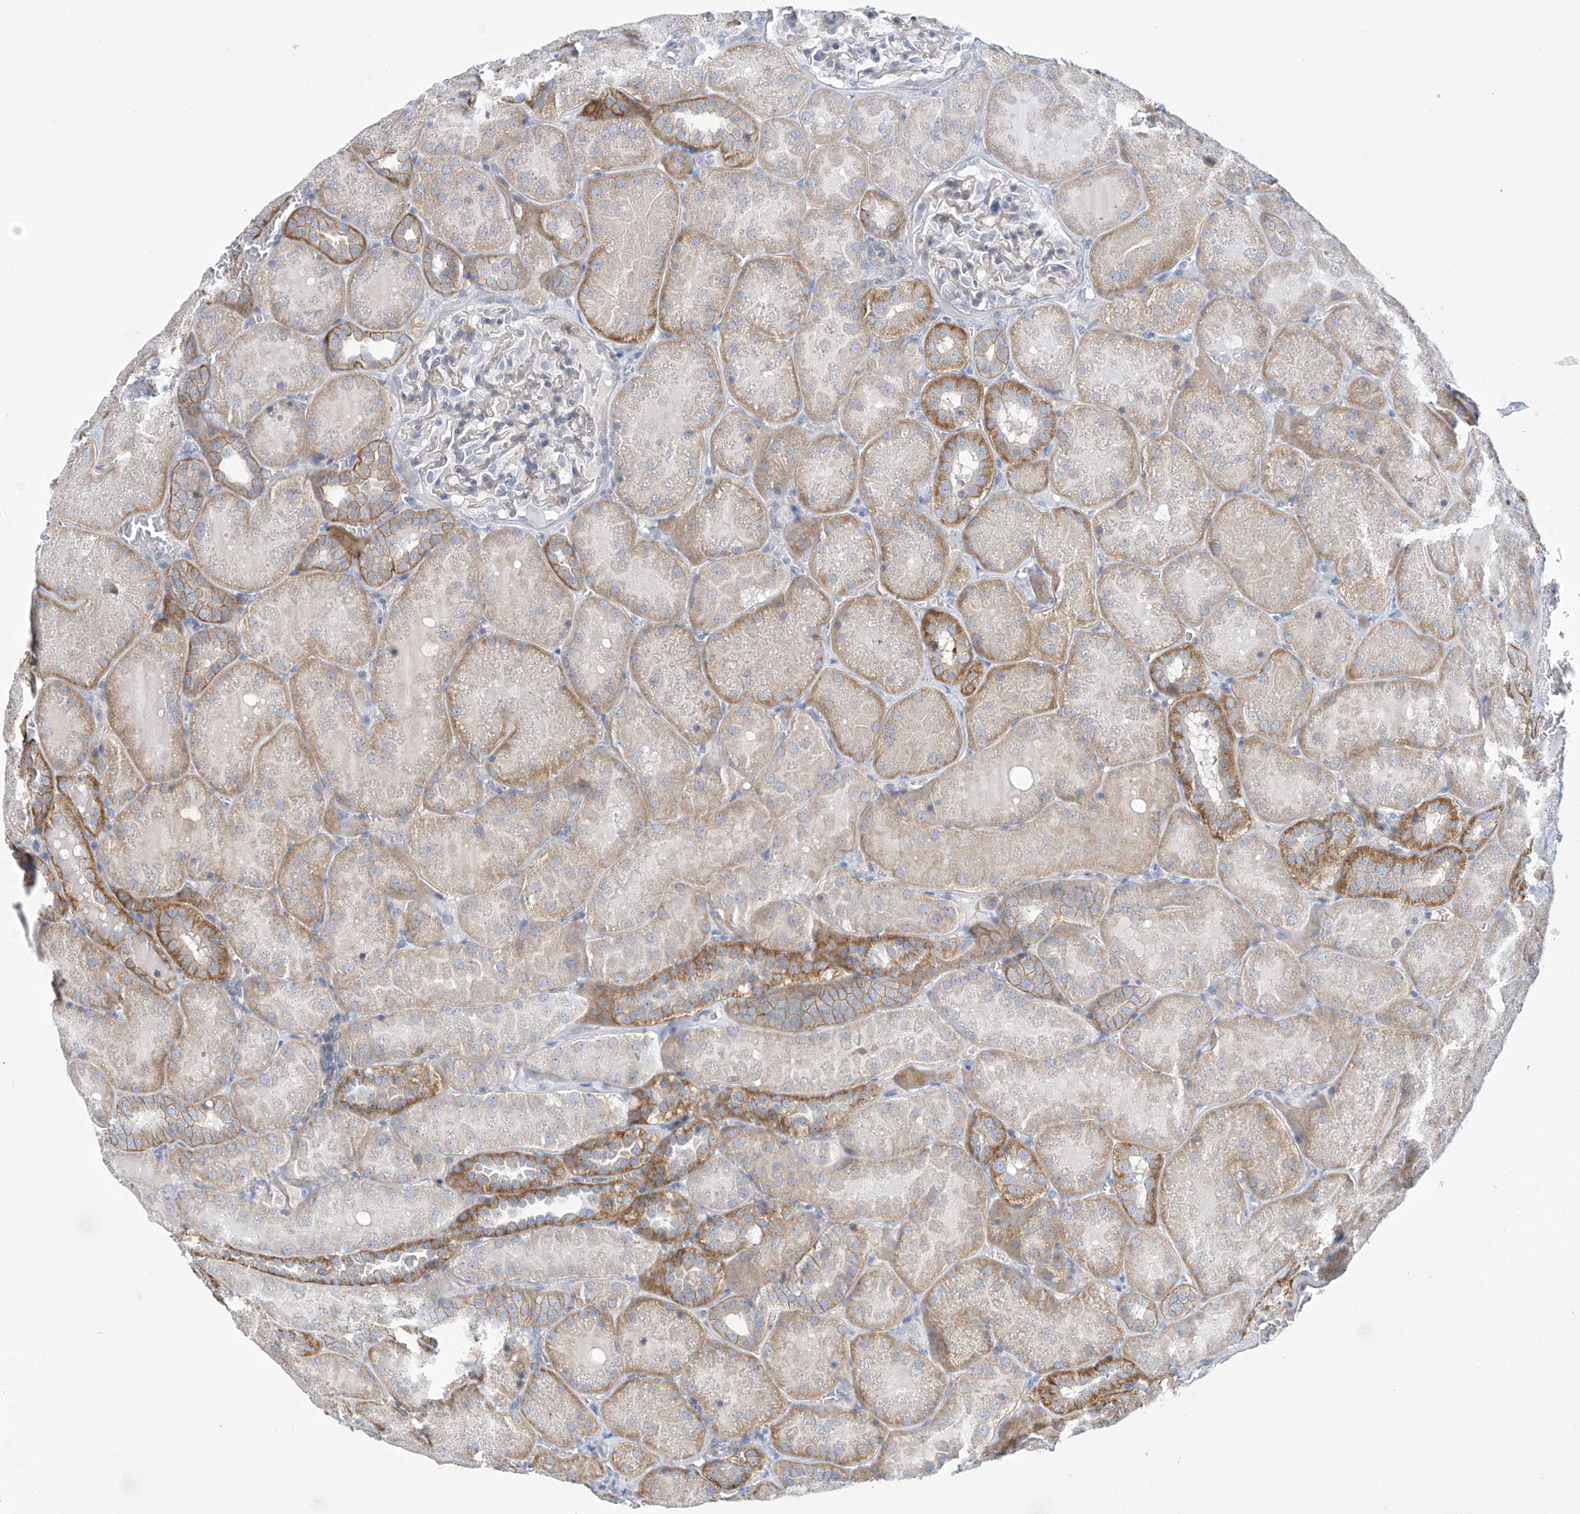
{"staining": {"intensity": "weak", "quantity": ">75%", "location": "cytoplasmic/membranous"}, "tissue": "kidney", "cell_type": "Cells in glomeruli", "image_type": "normal", "snomed": [{"axis": "morphology", "description": "Normal tissue, NOS"}, {"axis": "topography", "description": "Kidney"}], "caption": "A brown stain shows weak cytoplasmic/membranous staining of a protein in cells in glomeruli of normal kidney.", "gene": "ABHD13", "patient": {"sex": "male", "age": 28}}